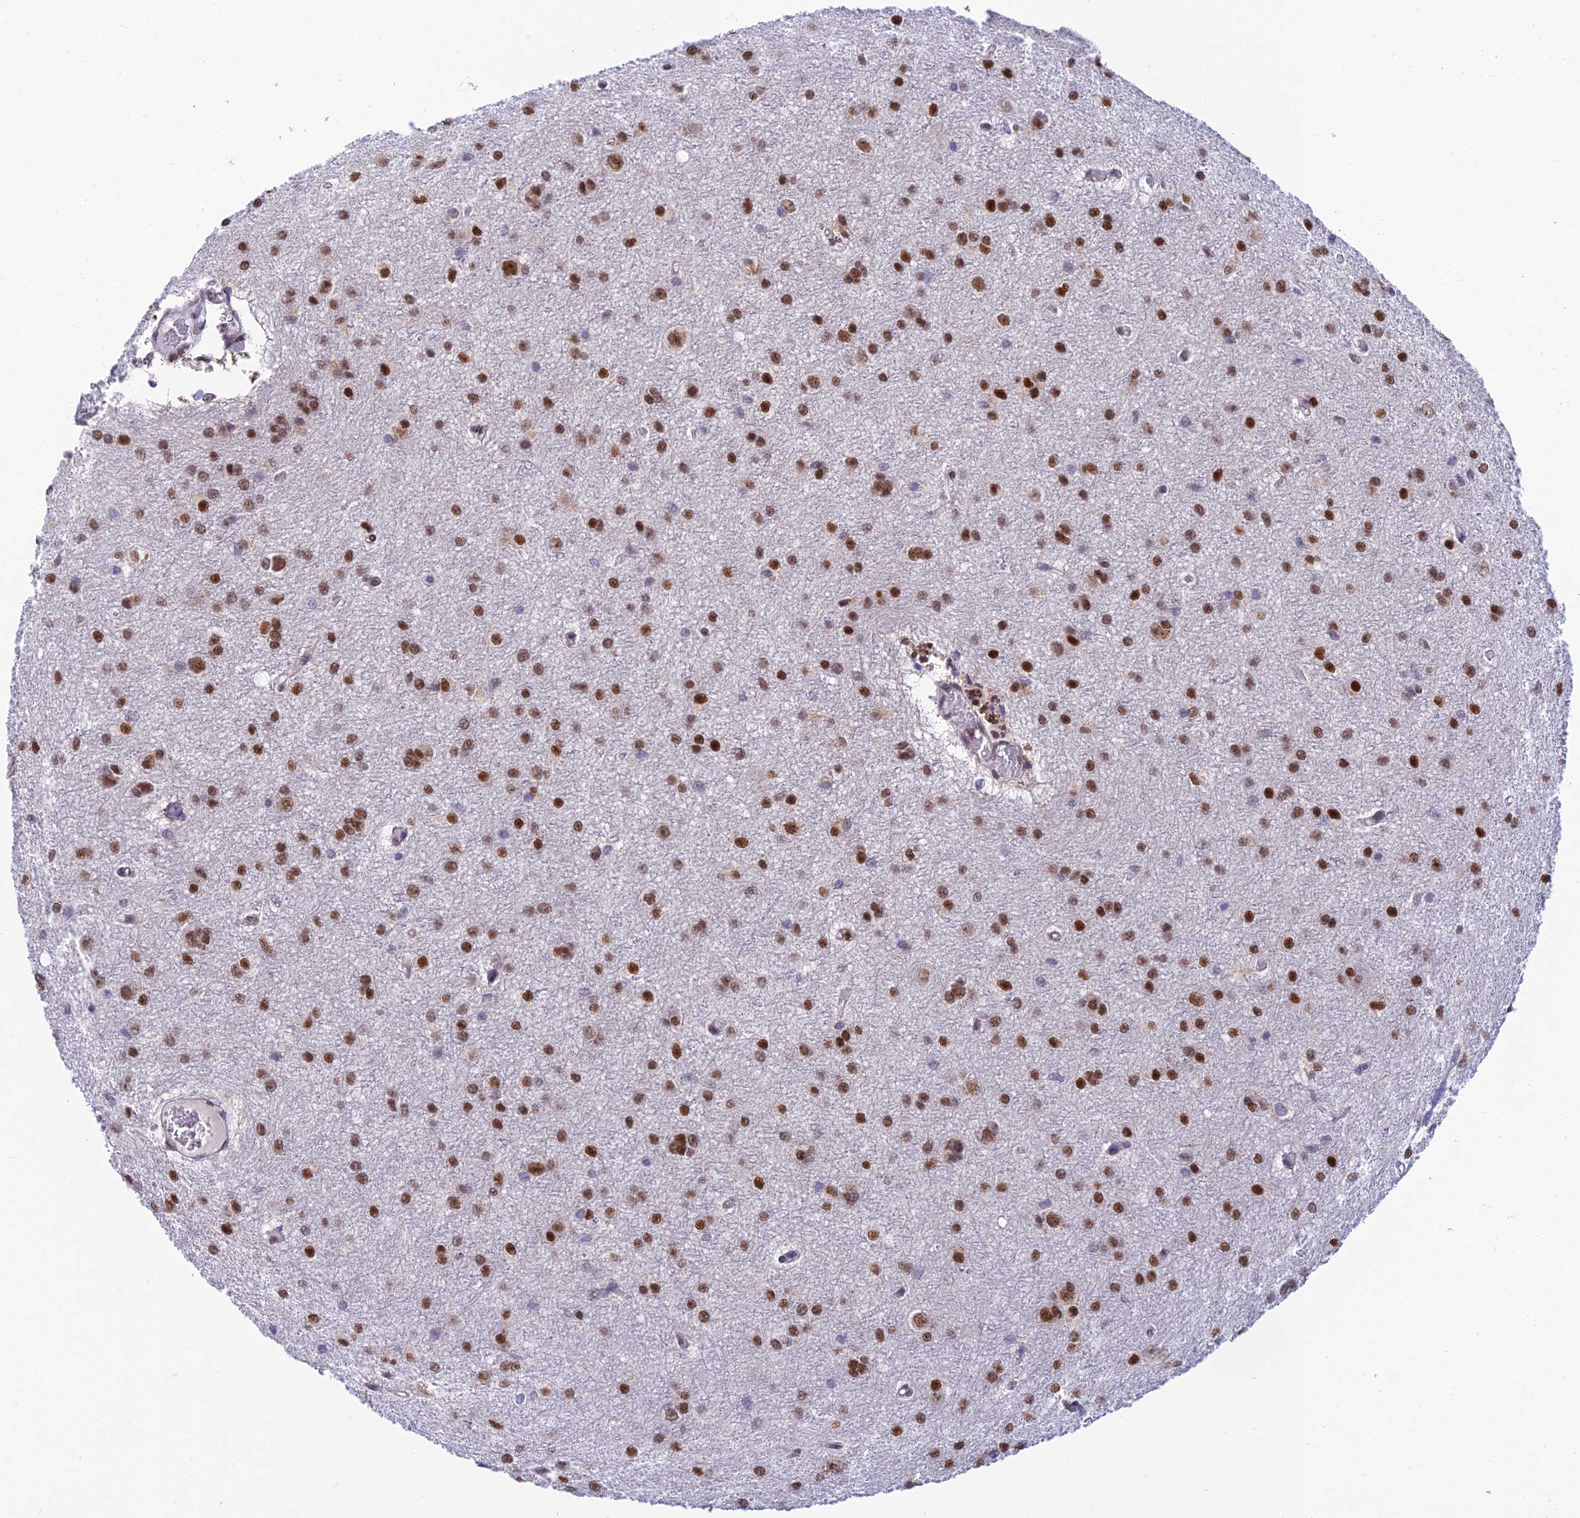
{"staining": {"intensity": "moderate", "quantity": ">75%", "location": "nuclear"}, "tissue": "glioma", "cell_type": "Tumor cells", "image_type": "cancer", "snomed": [{"axis": "morphology", "description": "Glioma, malignant, High grade"}, {"axis": "topography", "description": "Brain"}], "caption": "DAB immunohistochemical staining of human malignant glioma (high-grade) exhibits moderate nuclear protein positivity in approximately >75% of tumor cells.", "gene": "C2orf49", "patient": {"sex": "female", "age": 50}}